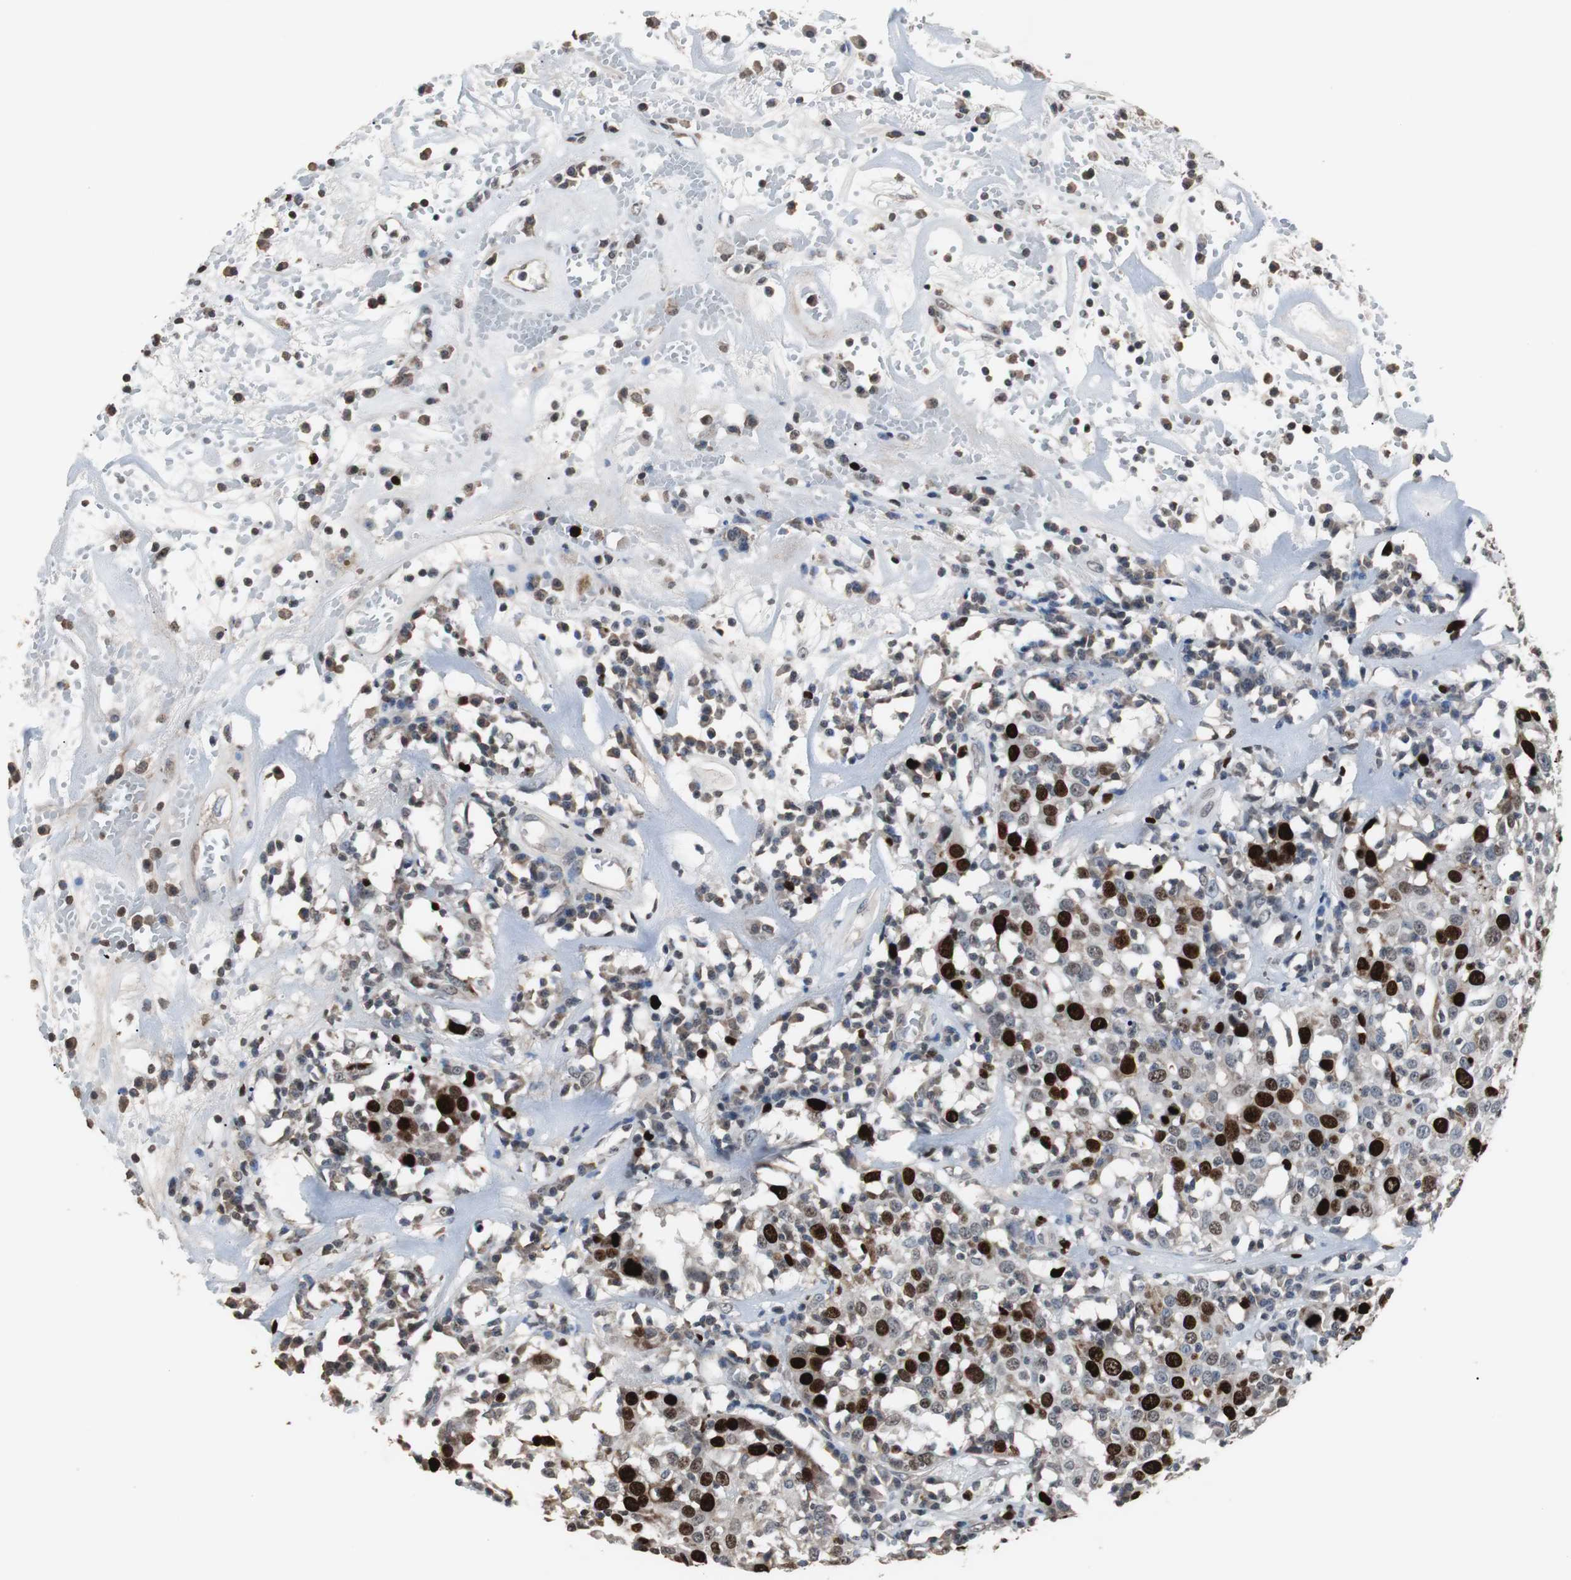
{"staining": {"intensity": "strong", "quantity": ">75%", "location": "nuclear"}, "tissue": "head and neck cancer", "cell_type": "Tumor cells", "image_type": "cancer", "snomed": [{"axis": "morphology", "description": "Adenocarcinoma, NOS"}, {"axis": "topography", "description": "Salivary gland"}, {"axis": "topography", "description": "Head-Neck"}], "caption": "Immunohistochemical staining of human adenocarcinoma (head and neck) demonstrates high levels of strong nuclear positivity in approximately >75% of tumor cells.", "gene": "TOP2A", "patient": {"sex": "female", "age": 65}}